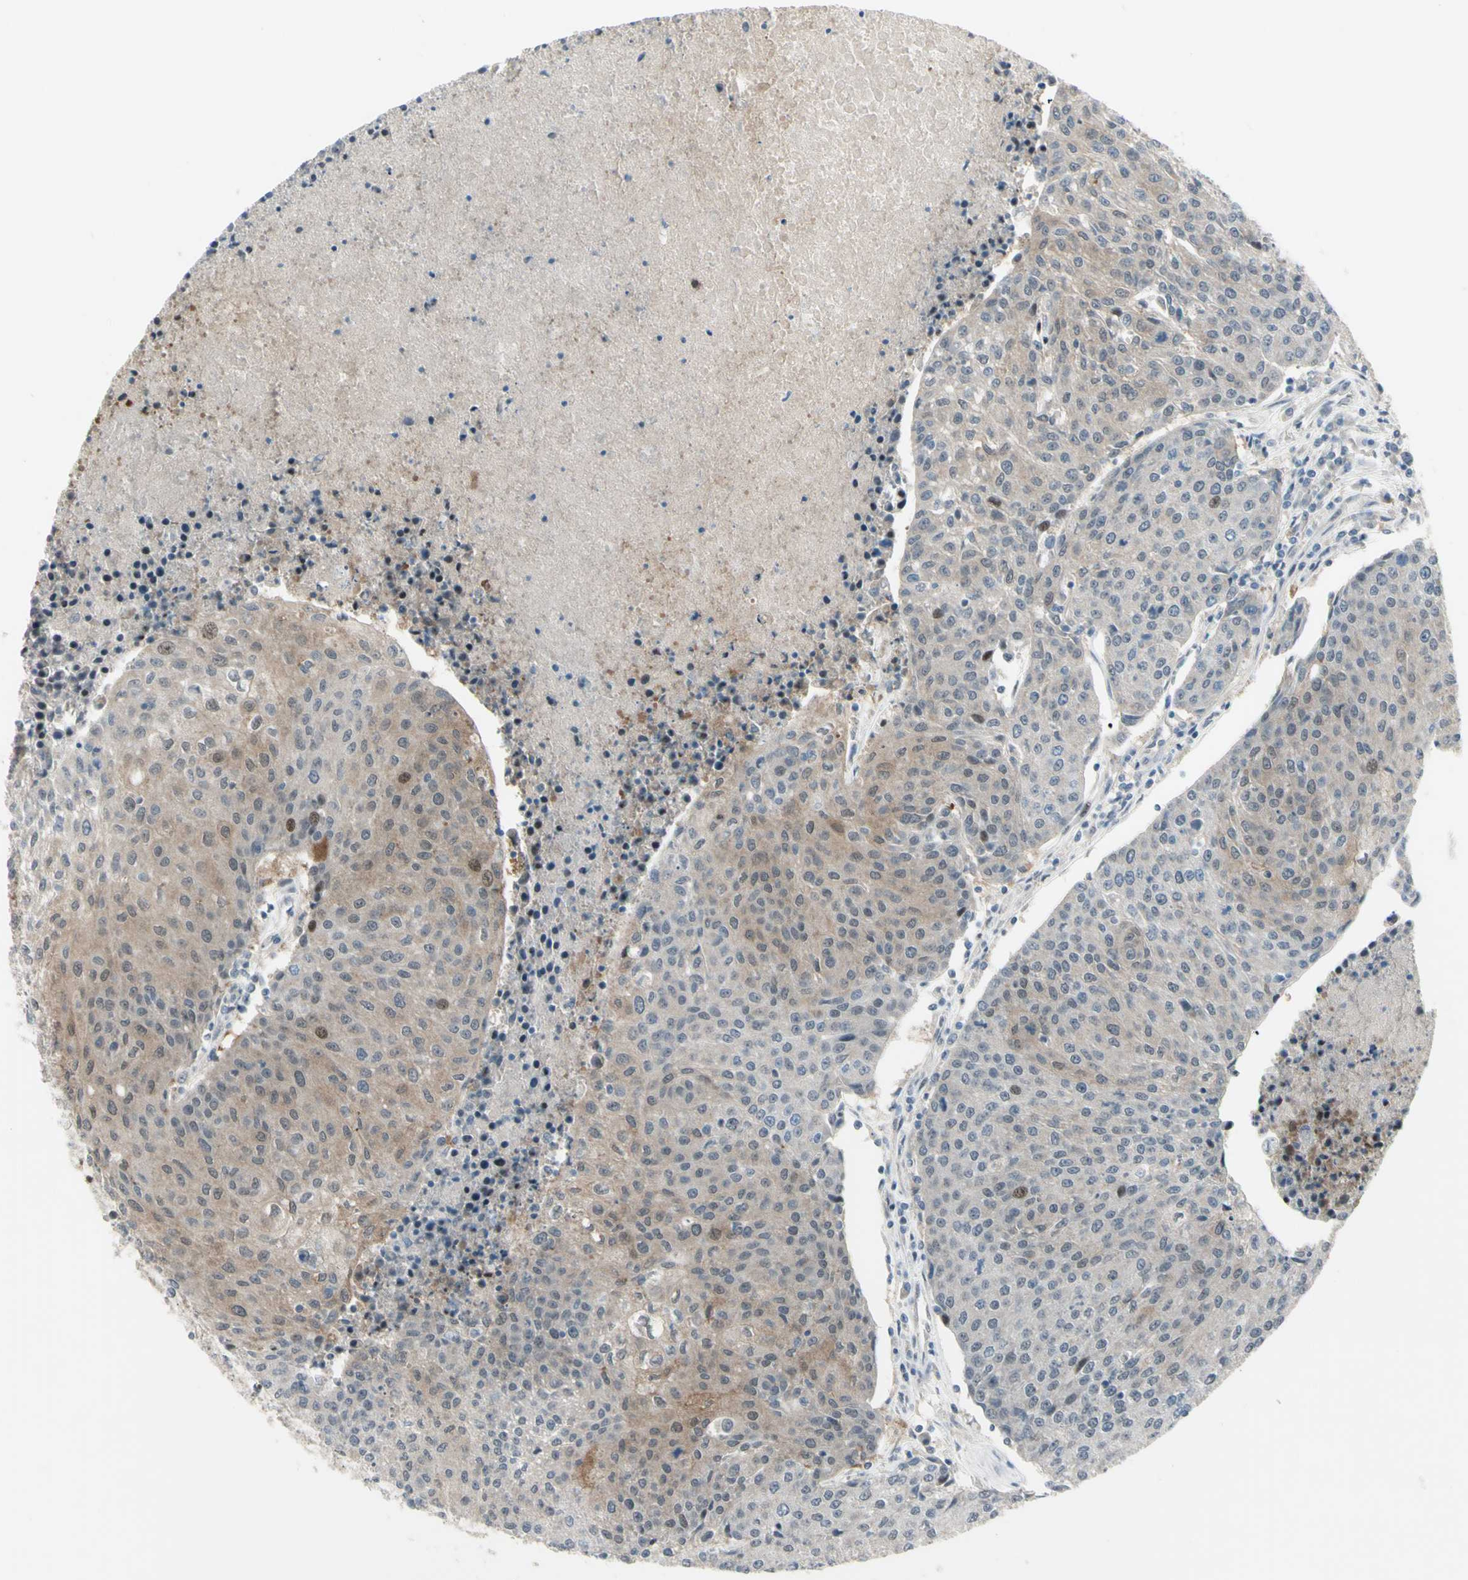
{"staining": {"intensity": "weak", "quantity": "25%-75%", "location": "cytoplasmic/membranous"}, "tissue": "urothelial cancer", "cell_type": "Tumor cells", "image_type": "cancer", "snomed": [{"axis": "morphology", "description": "Urothelial carcinoma, High grade"}, {"axis": "topography", "description": "Urinary bladder"}], "caption": "This image displays IHC staining of human urothelial carcinoma (high-grade), with low weak cytoplasmic/membranous staining in approximately 25%-75% of tumor cells.", "gene": "ETNK1", "patient": {"sex": "female", "age": 85}}